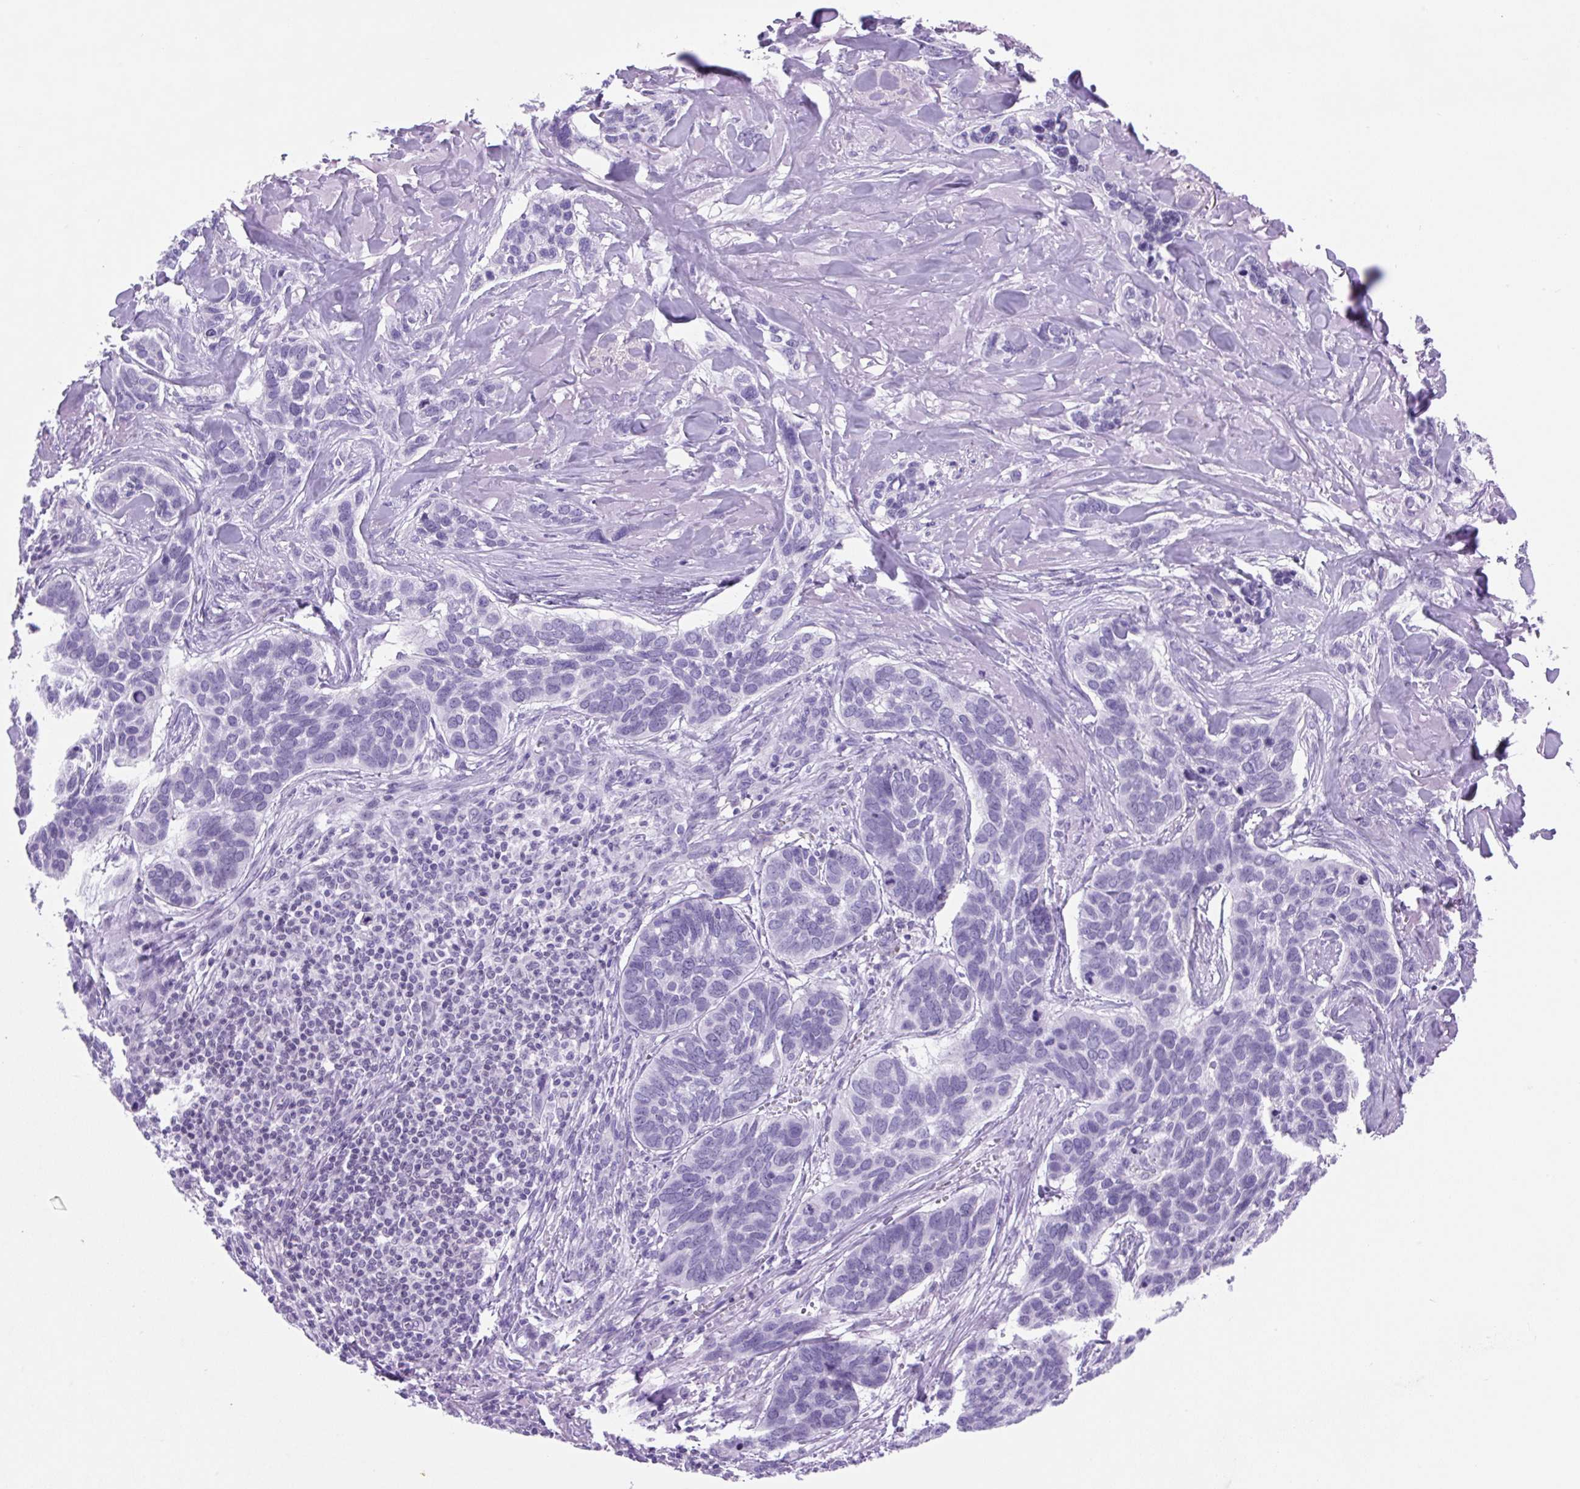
{"staining": {"intensity": "negative", "quantity": "none", "location": "none"}, "tissue": "skin cancer", "cell_type": "Tumor cells", "image_type": "cancer", "snomed": [{"axis": "morphology", "description": "Basal cell carcinoma"}, {"axis": "topography", "description": "Skin"}], "caption": "Immunohistochemical staining of basal cell carcinoma (skin) demonstrates no significant staining in tumor cells.", "gene": "VPREB1", "patient": {"sex": "male", "age": 86}}